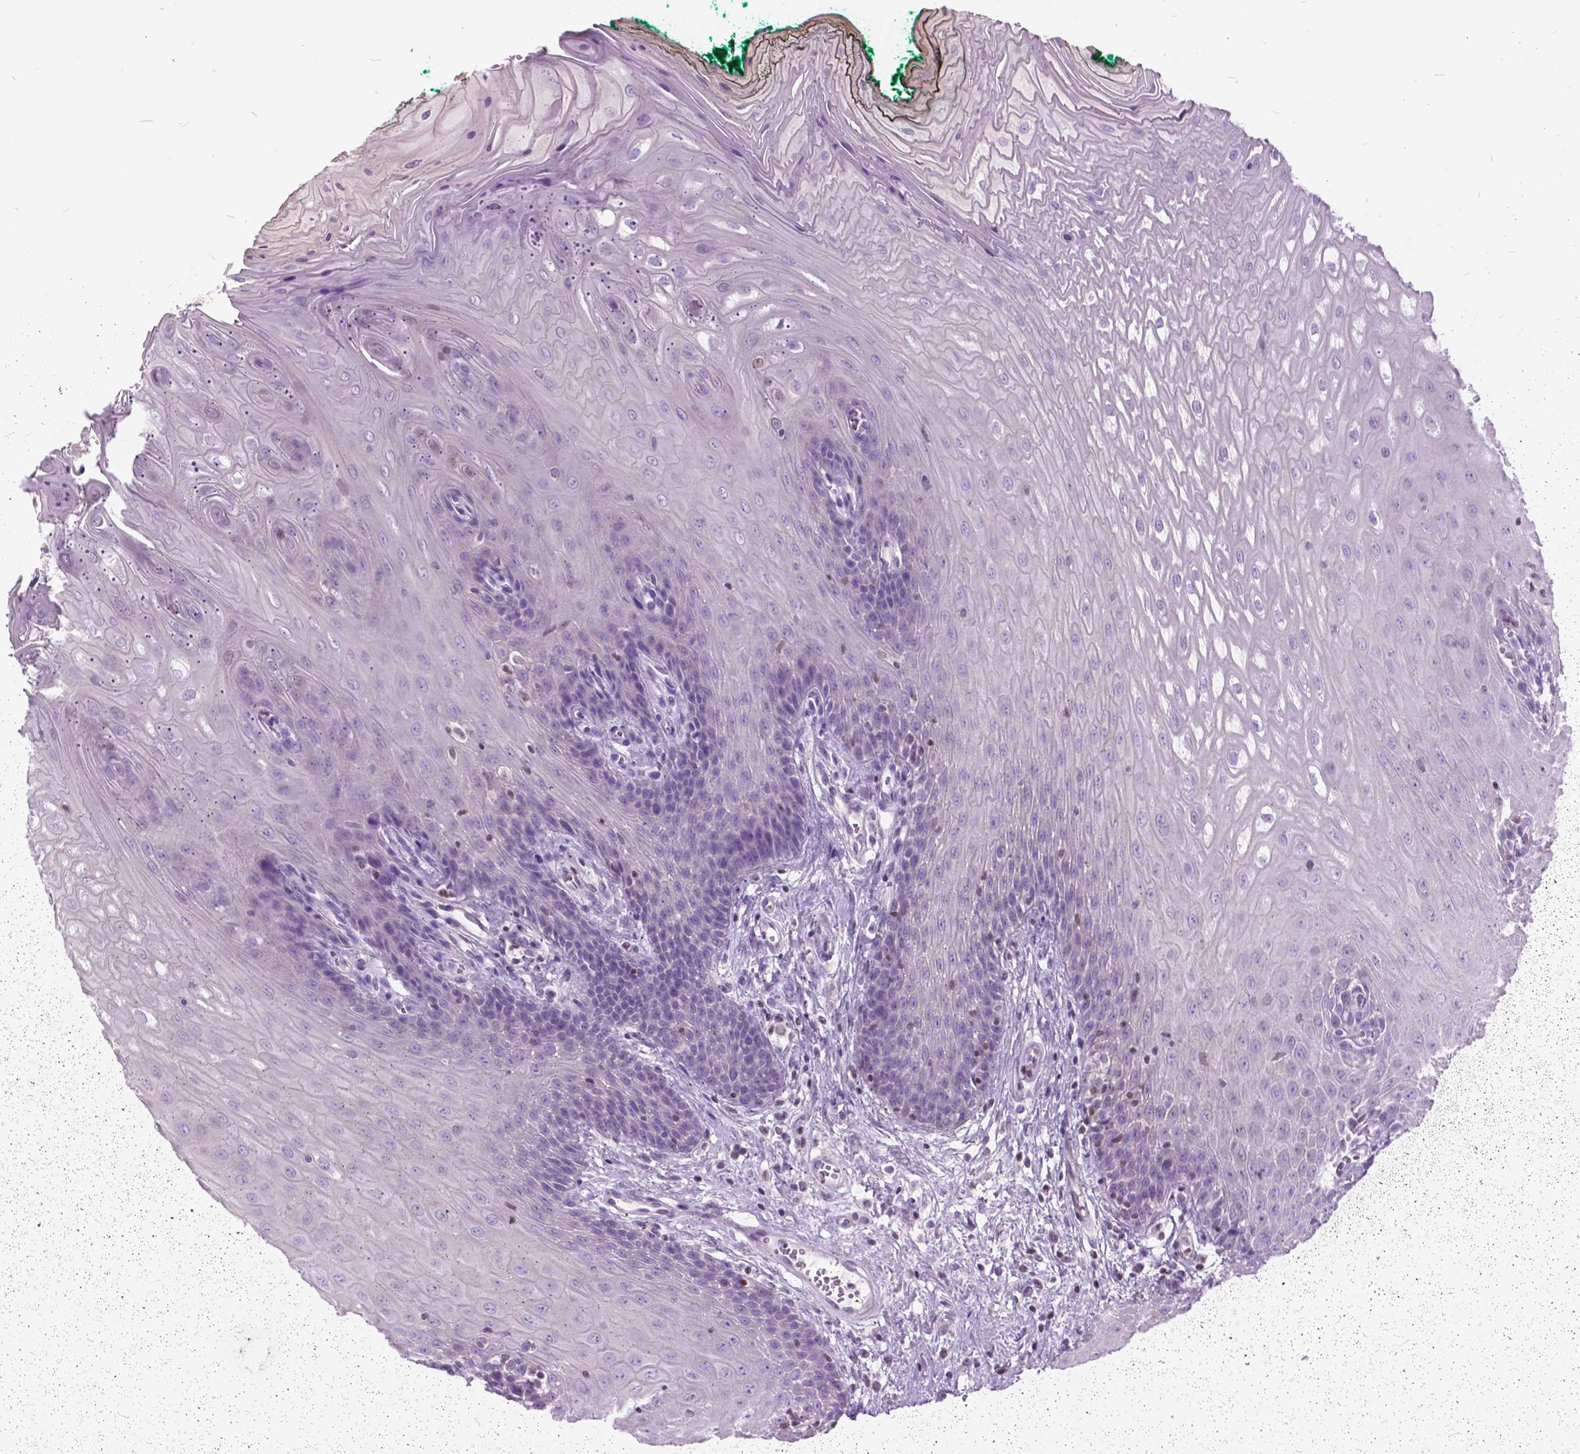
{"staining": {"intensity": "negative", "quantity": "none", "location": "none"}, "tissue": "oral mucosa", "cell_type": "Squamous epithelial cells", "image_type": "normal", "snomed": [{"axis": "morphology", "description": "Normal tissue, NOS"}, {"axis": "topography", "description": "Oral tissue"}], "caption": "High power microscopy photomicrograph of an immunohistochemistry histopathology image of normal oral mucosa, revealing no significant staining in squamous epithelial cells. The staining is performed using DAB brown chromogen with nuclei counter-stained in using hematoxylin.", "gene": "SP140", "patient": {"sex": "female", "age": 68}}